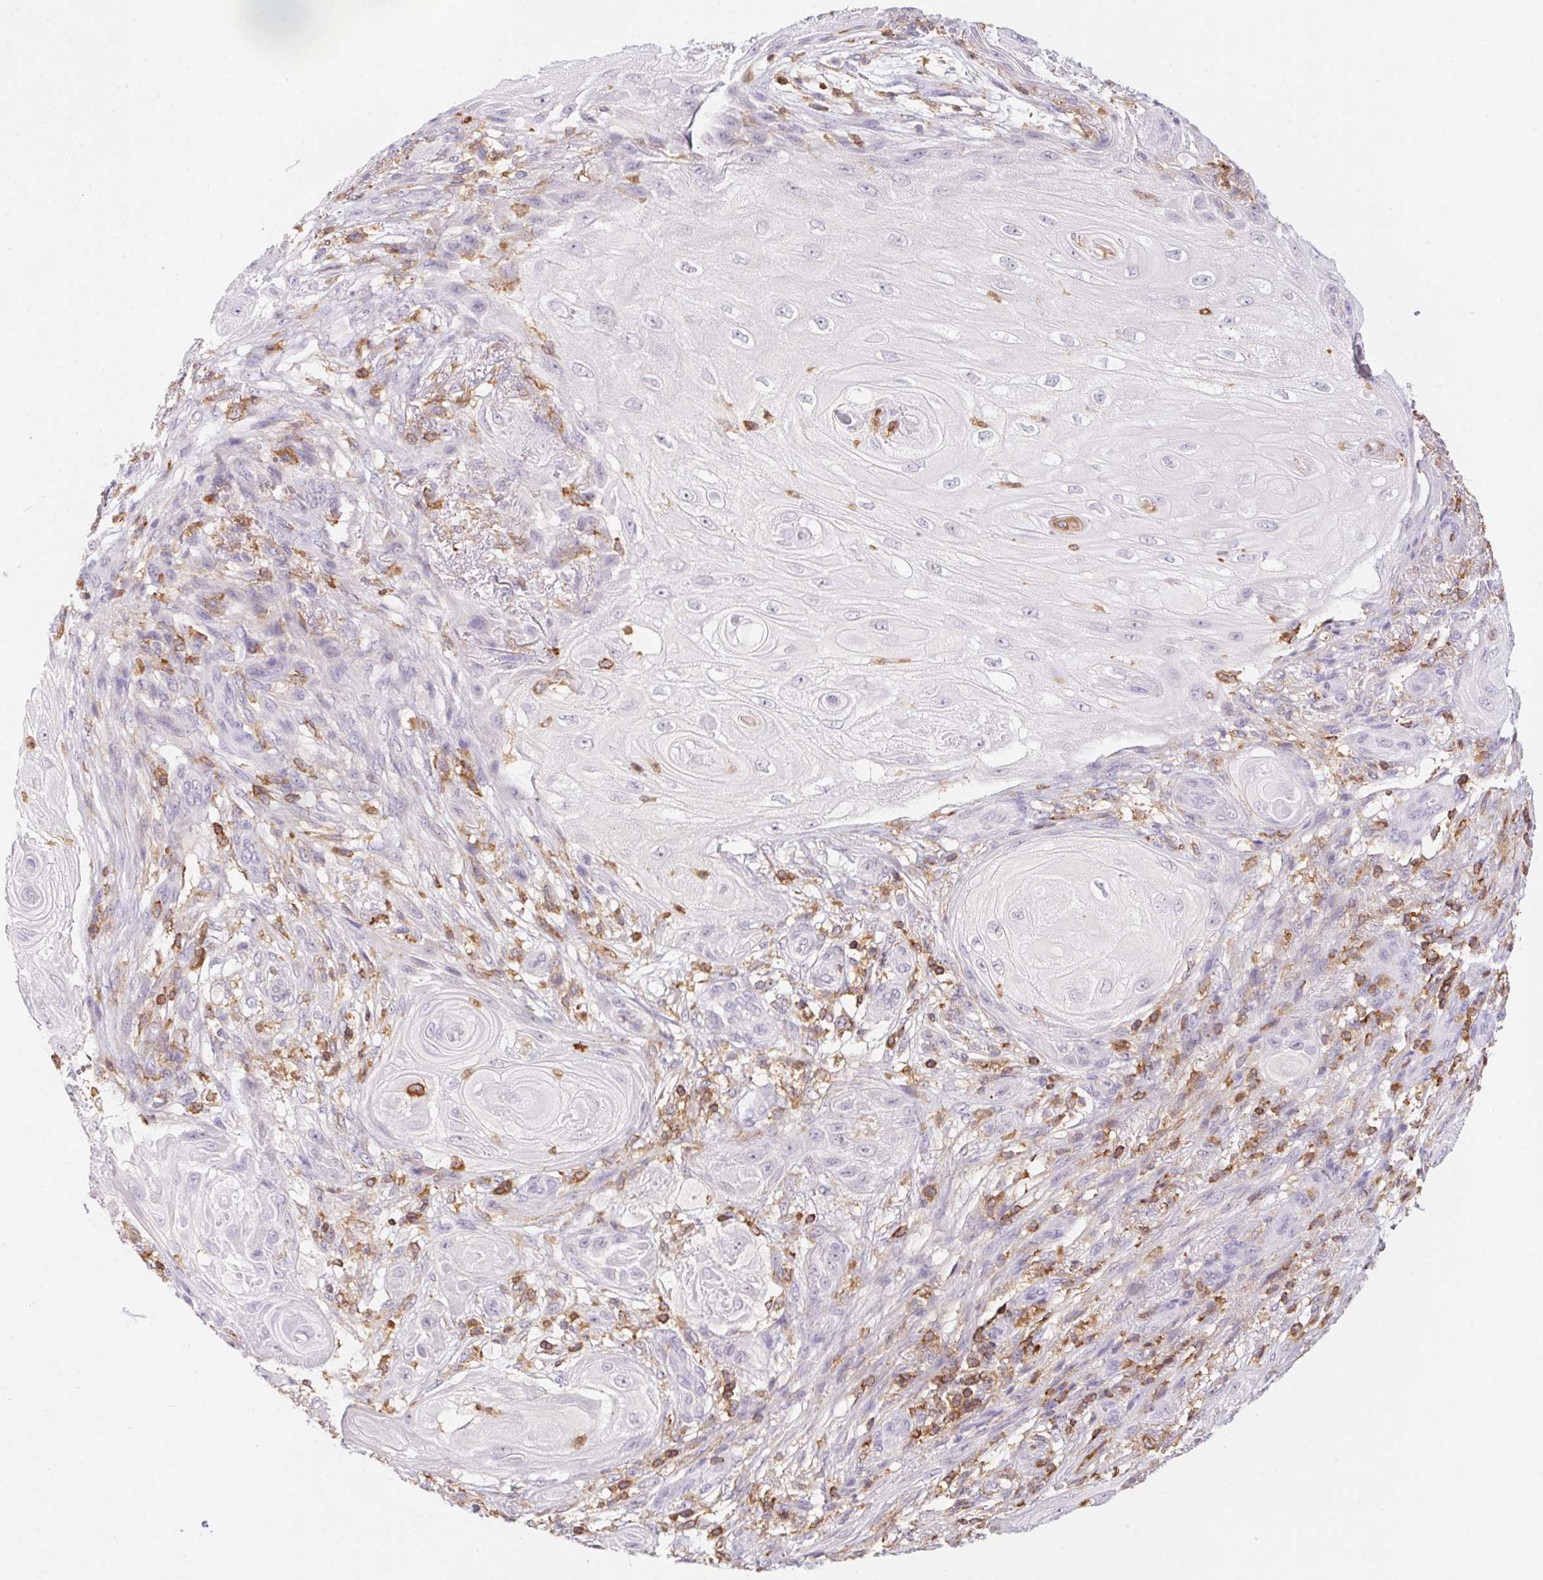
{"staining": {"intensity": "negative", "quantity": "none", "location": "none"}, "tissue": "skin cancer", "cell_type": "Tumor cells", "image_type": "cancer", "snomed": [{"axis": "morphology", "description": "Squamous cell carcinoma, NOS"}, {"axis": "topography", "description": "Skin"}], "caption": "Tumor cells are negative for protein expression in human skin squamous cell carcinoma.", "gene": "APBB1IP", "patient": {"sex": "male", "age": 62}}